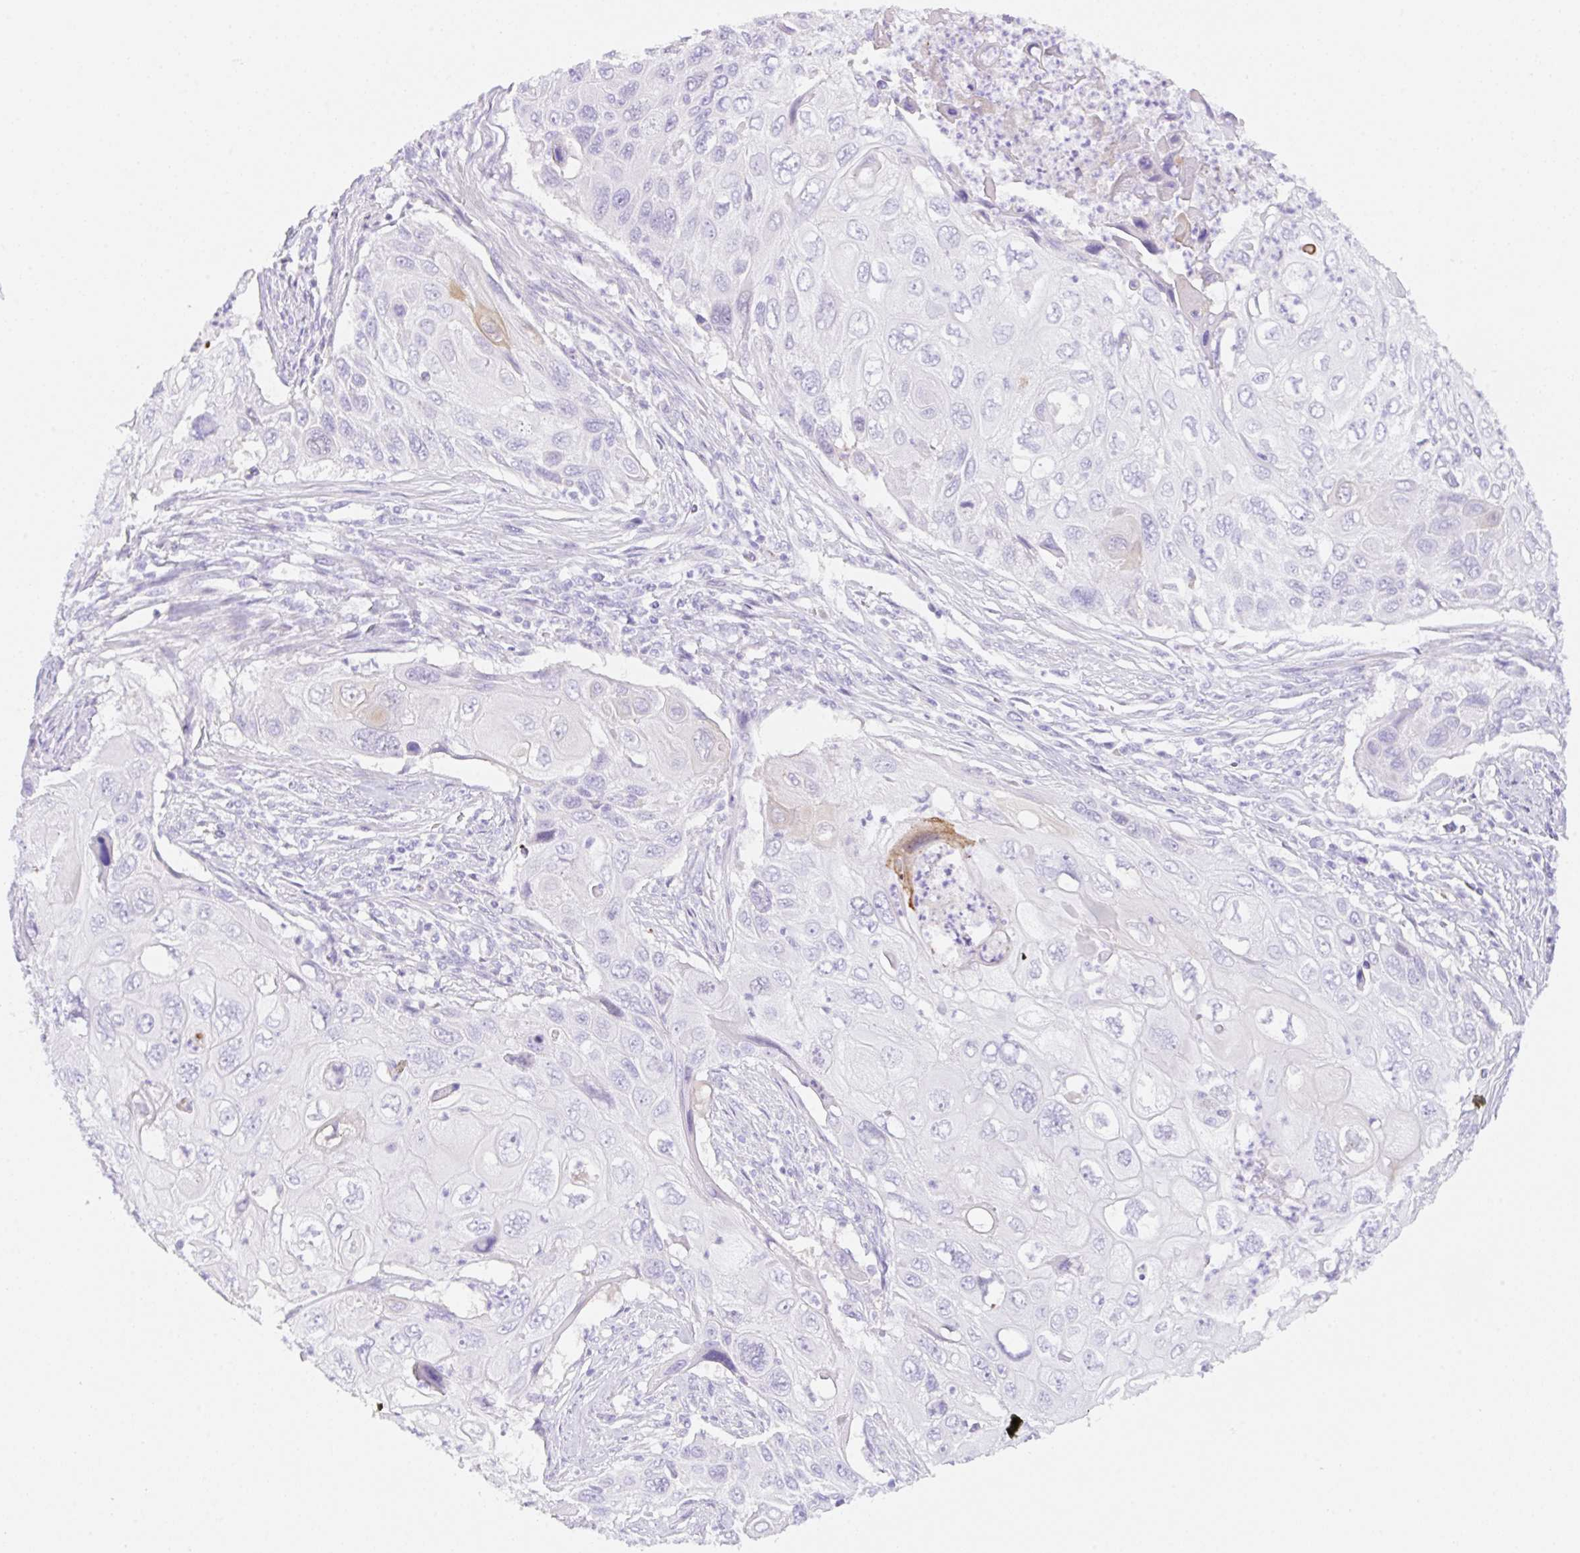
{"staining": {"intensity": "negative", "quantity": "none", "location": "none"}, "tissue": "cervical cancer", "cell_type": "Tumor cells", "image_type": "cancer", "snomed": [{"axis": "morphology", "description": "Squamous cell carcinoma, NOS"}, {"axis": "topography", "description": "Cervix"}], "caption": "A high-resolution photomicrograph shows immunohistochemistry (IHC) staining of cervical cancer (squamous cell carcinoma), which displays no significant positivity in tumor cells.", "gene": "KLK8", "patient": {"sex": "female", "age": 70}}